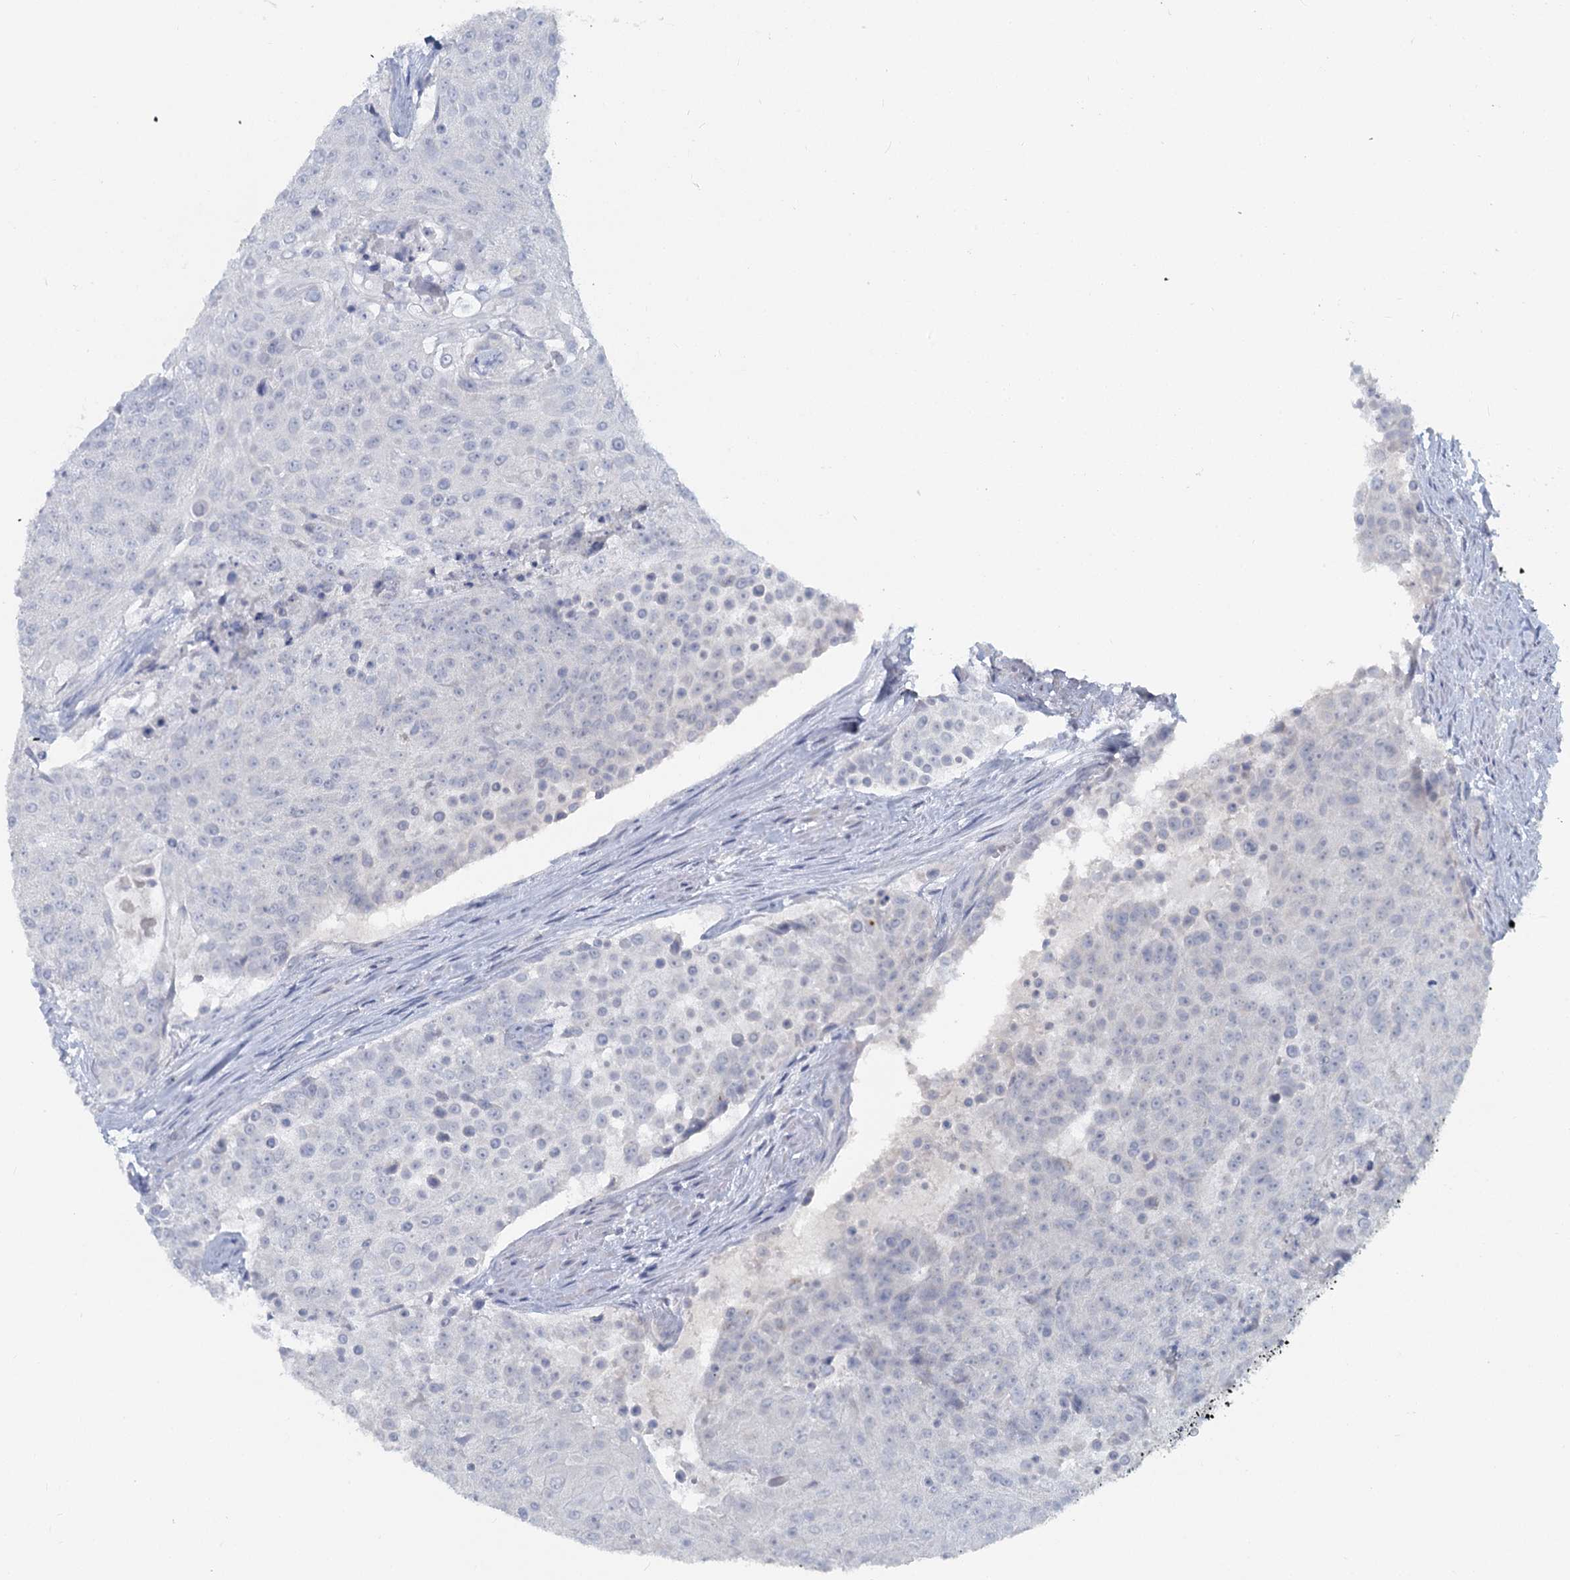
{"staining": {"intensity": "negative", "quantity": "none", "location": "none"}, "tissue": "urothelial cancer", "cell_type": "Tumor cells", "image_type": "cancer", "snomed": [{"axis": "morphology", "description": "Urothelial carcinoma, High grade"}, {"axis": "topography", "description": "Urinary bladder"}], "caption": "Immunohistochemistry histopathology image of neoplastic tissue: urothelial cancer stained with DAB shows no significant protein positivity in tumor cells.", "gene": "CHGA", "patient": {"sex": "female", "age": 63}}